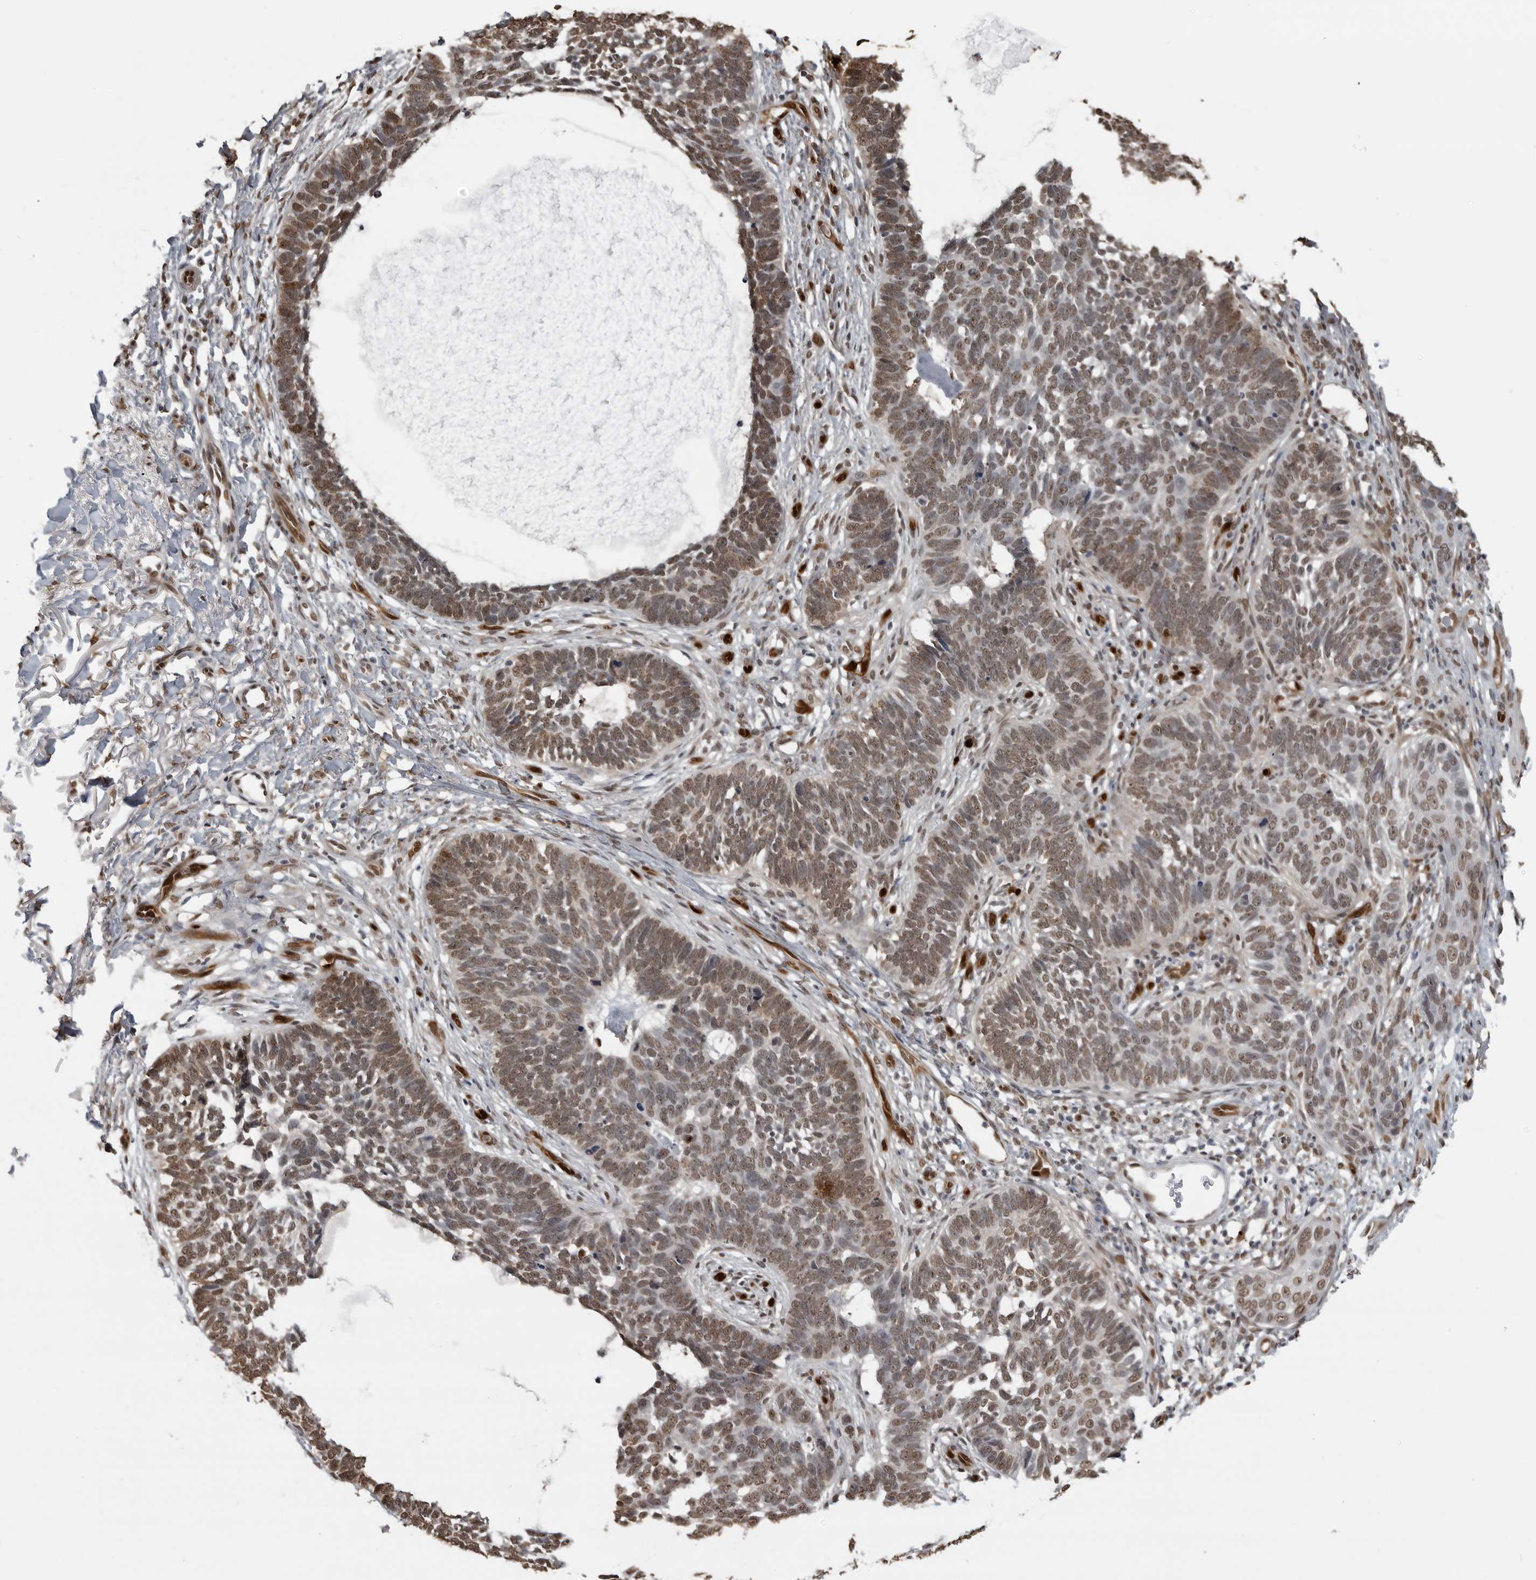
{"staining": {"intensity": "moderate", "quantity": ">75%", "location": "nuclear"}, "tissue": "skin cancer", "cell_type": "Tumor cells", "image_type": "cancer", "snomed": [{"axis": "morphology", "description": "Normal tissue, NOS"}, {"axis": "morphology", "description": "Basal cell carcinoma"}, {"axis": "topography", "description": "Skin"}], "caption": "Protein positivity by immunohistochemistry (IHC) exhibits moderate nuclear expression in about >75% of tumor cells in skin cancer.", "gene": "SMAD2", "patient": {"sex": "male", "age": 77}}